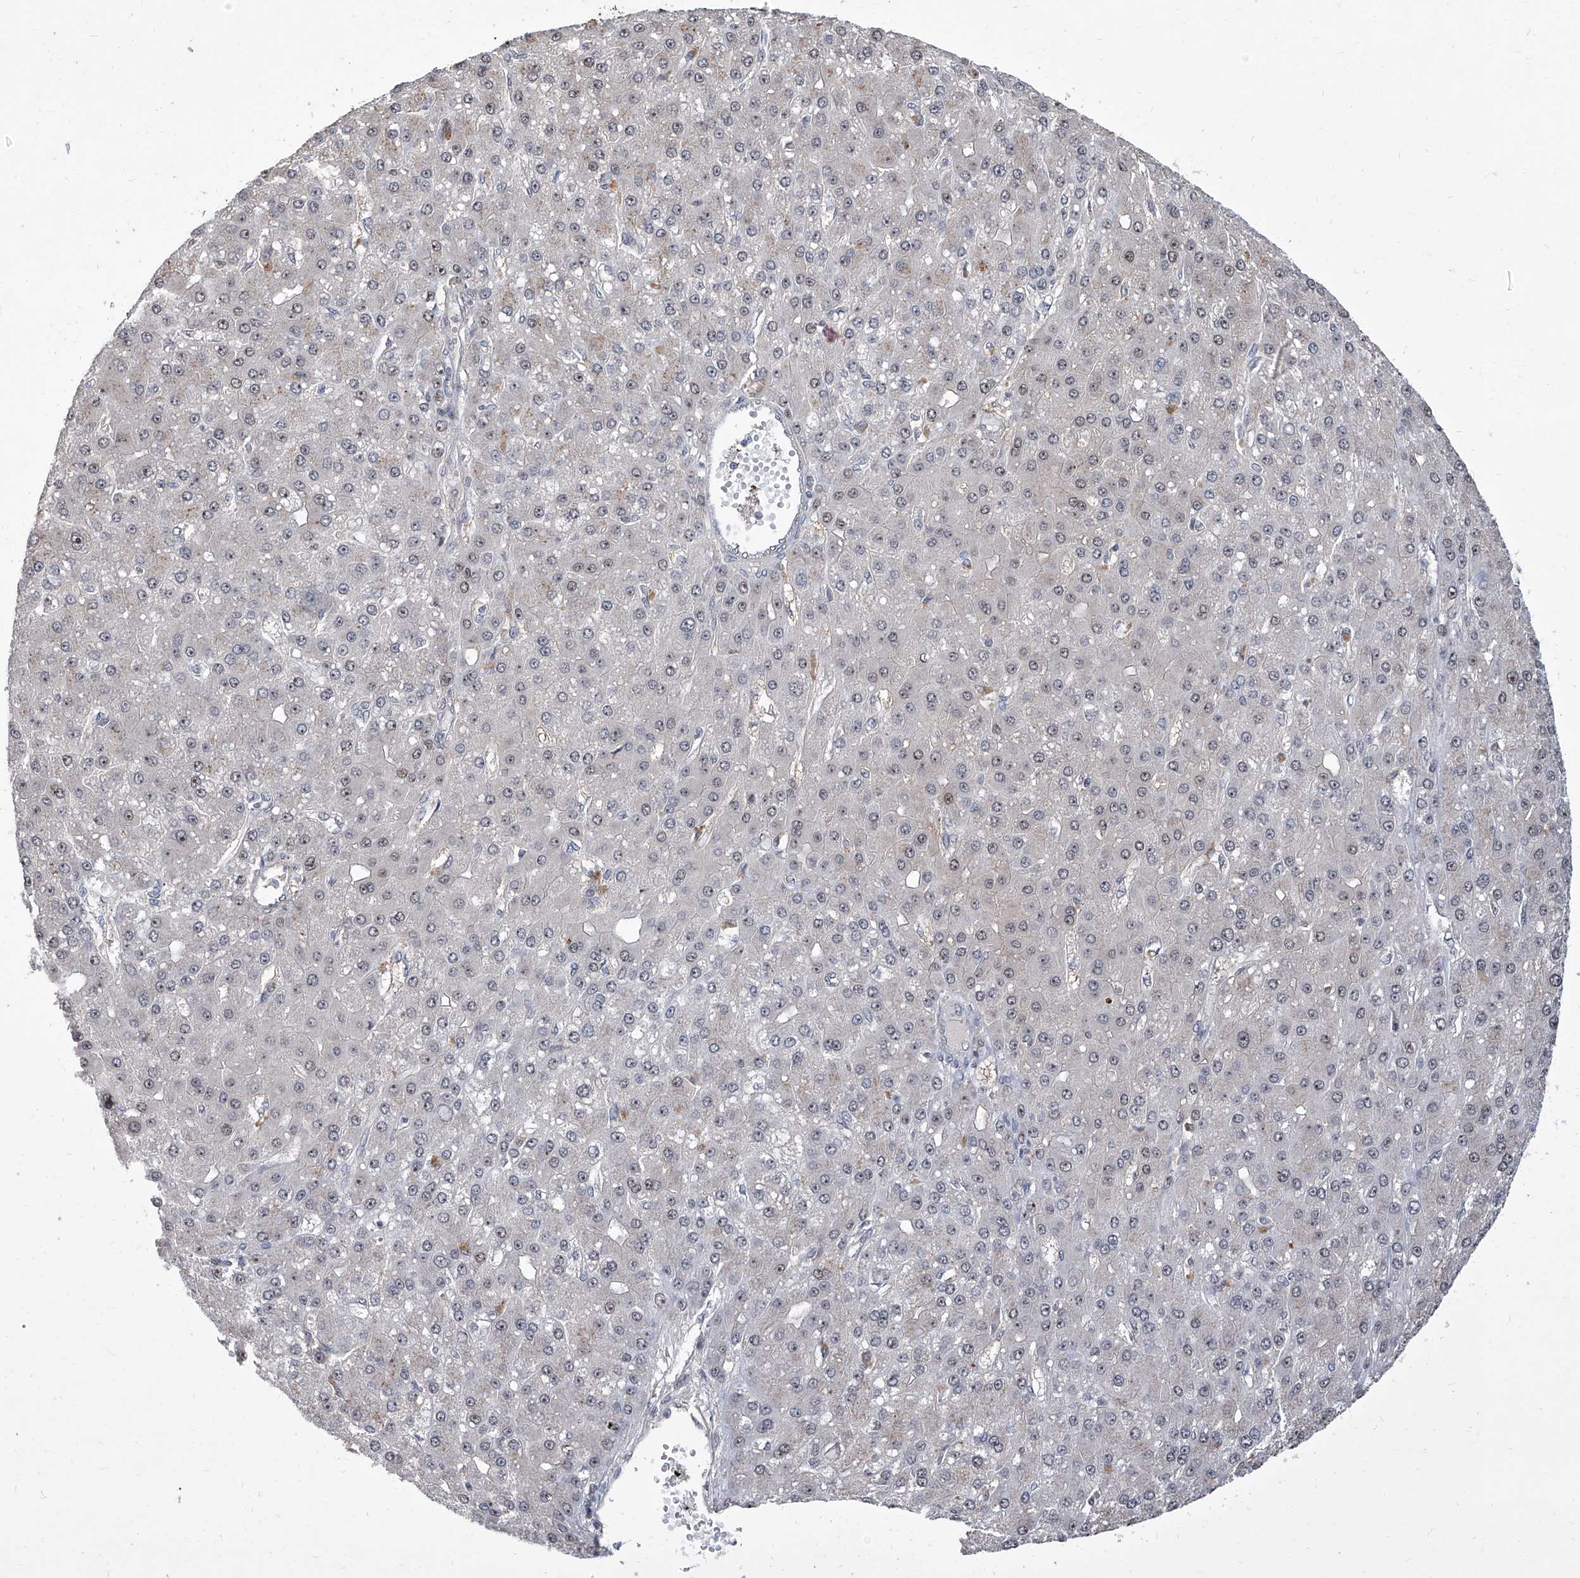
{"staining": {"intensity": "weak", "quantity": "<25%", "location": "nuclear"}, "tissue": "liver cancer", "cell_type": "Tumor cells", "image_type": "cancer", "snomed": [{"axis": "morphology", "description": "Carcinoma, Hepatocellular, NOS"}, {"axis": "topography", "description": "Liver"}], "caption": "The image demonstrates no staining of tumor cells in liver cancer (hepatocellular carcinoma).", "gene": "CMTR1", "patient": {"sex": "male", "age": 67}}